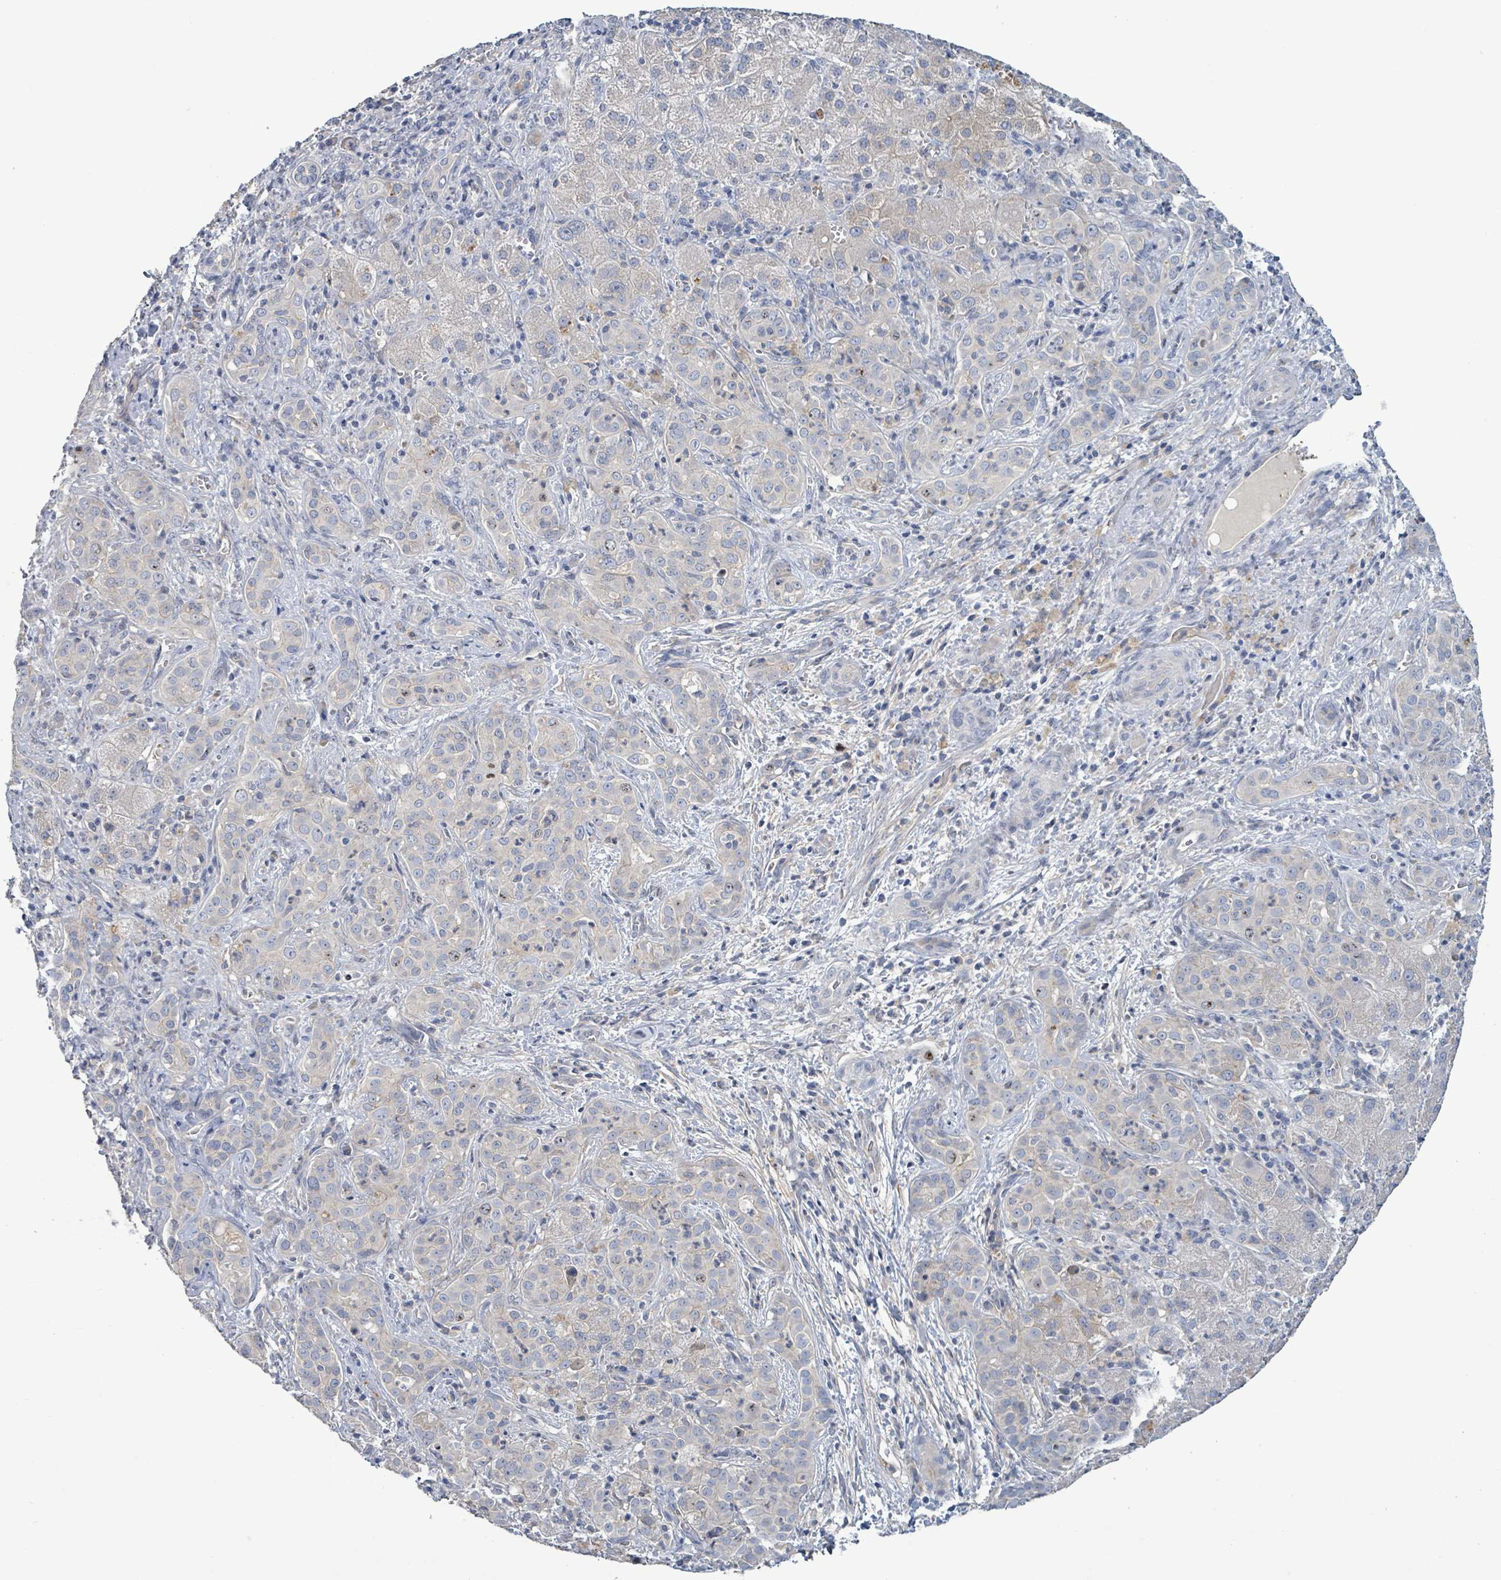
{"staining": {"intensity": "negative", "quantity": "none", "location": "none"}, "tissue": "liver cancer", "cell_type": "Tumor cells", "image_type": "cancer", "snomed": [{"axis": "morphology", "description": "Cholangiocarcinoma"}, {"axis": "topography", "description": "Liver"}], "caption": "An immunohistochemistry micrograph of cholangiocarcinoma (liver) is shown. There is no staining in tumor cells of cholangiocarcinoma (liver). Brightfield microscopy of IHC stained with DAB (3,3'-diaminobenzidine) (brown) and hematoxylin (blue), captured at high magnification.", "gene": "KRAS", "patient": {"sex": "male", "age": 67}}